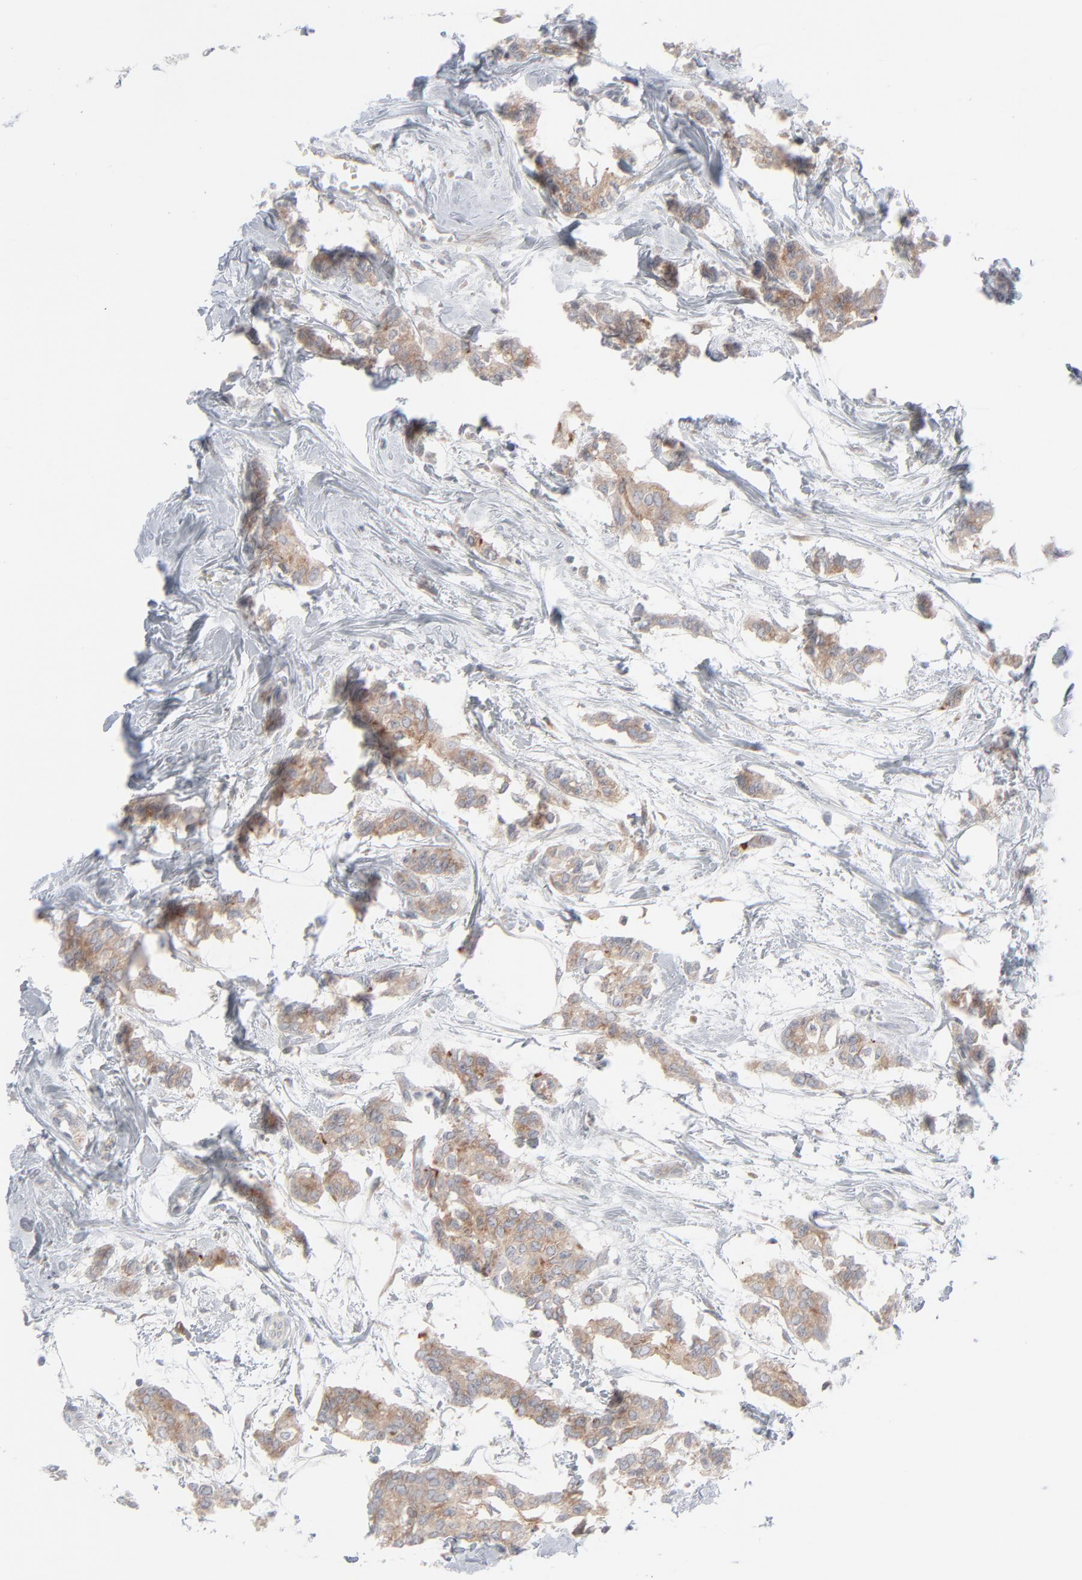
{"staining": {"intensity": "weak", "quantity": ">75%", "location": "cytoplasmic/membranous"}, "tissue": "breast cancer", "cell_type": "Tumor cells", "image_type": "cancer", "snomed": [{"axis": "morphology", "description": "Duct carcinoma"}, {"axis": "topography", "description": "Breast"}], "caption": "Breast invasive ductal carcinoma tissue demonstrates weak cytoplasmic/membranous expression in approximately >75% of tumor cells, visualized by immunohistochemistry.", "gene": "KDSR", "patient": {"sex": "female", "age": 84}}